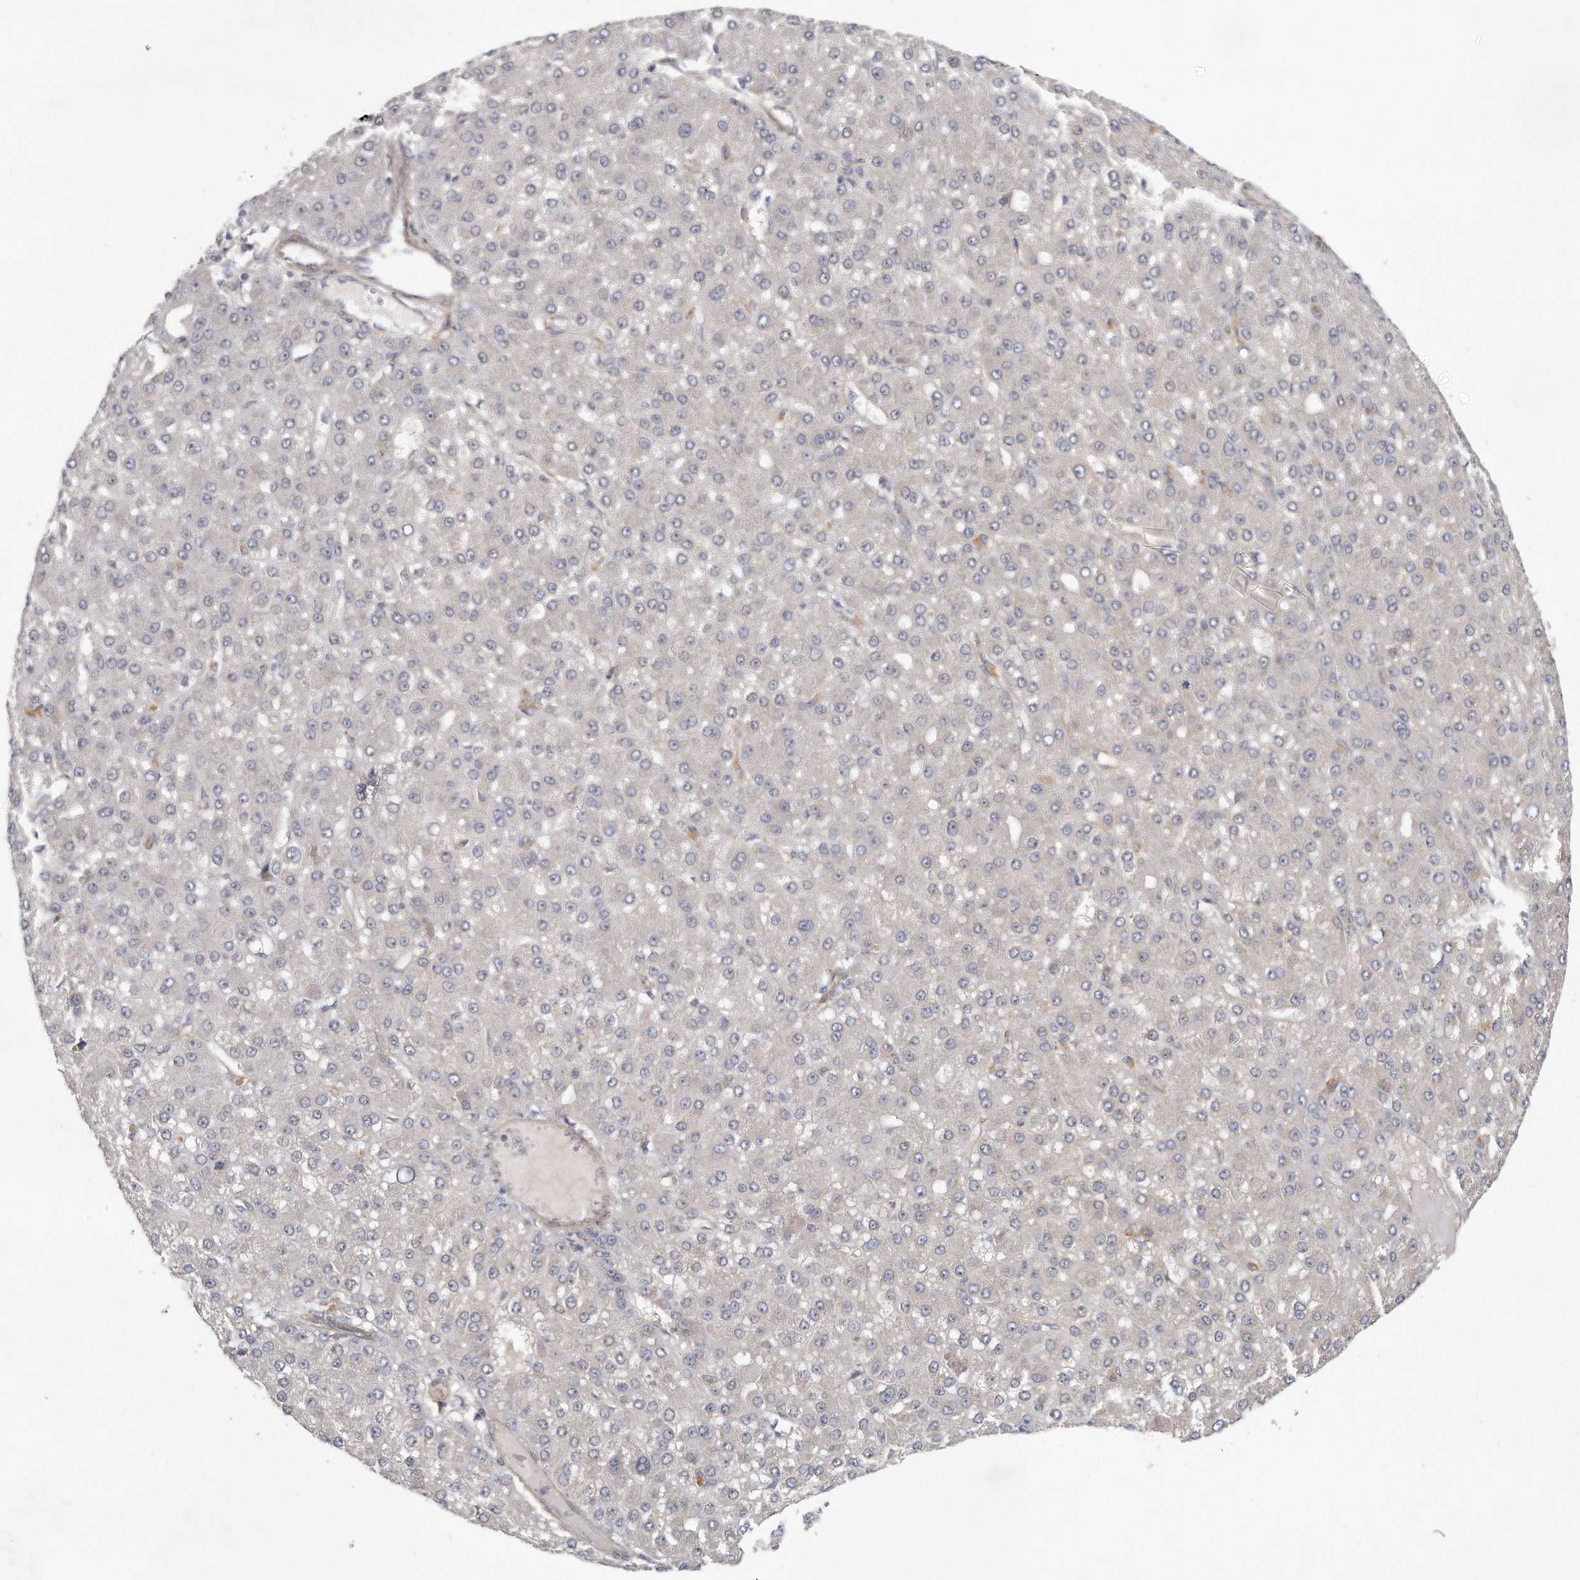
{"staining": {"intensity": "negative", "quantity": "none", "location": "none"}, "tissue": "liver cancer", "cell_type": "Tumor cells", "image_type": "cancer", "snomed": [{"axis": "morphology", "description": "Carcinoma, Hepatocellular, NOS"}, {"axis": "topography", "description": "Liver"}], "caption": "Immunohistochemistry (IHC) of hepatocellular carcinoma (liver) reveals no staining in tumor cells. (DAB (3,3'-diaminobenzidine) IHC, high magnification).", "gene": "MTERF4", "patient": {"sex": "male", "age": 67}}